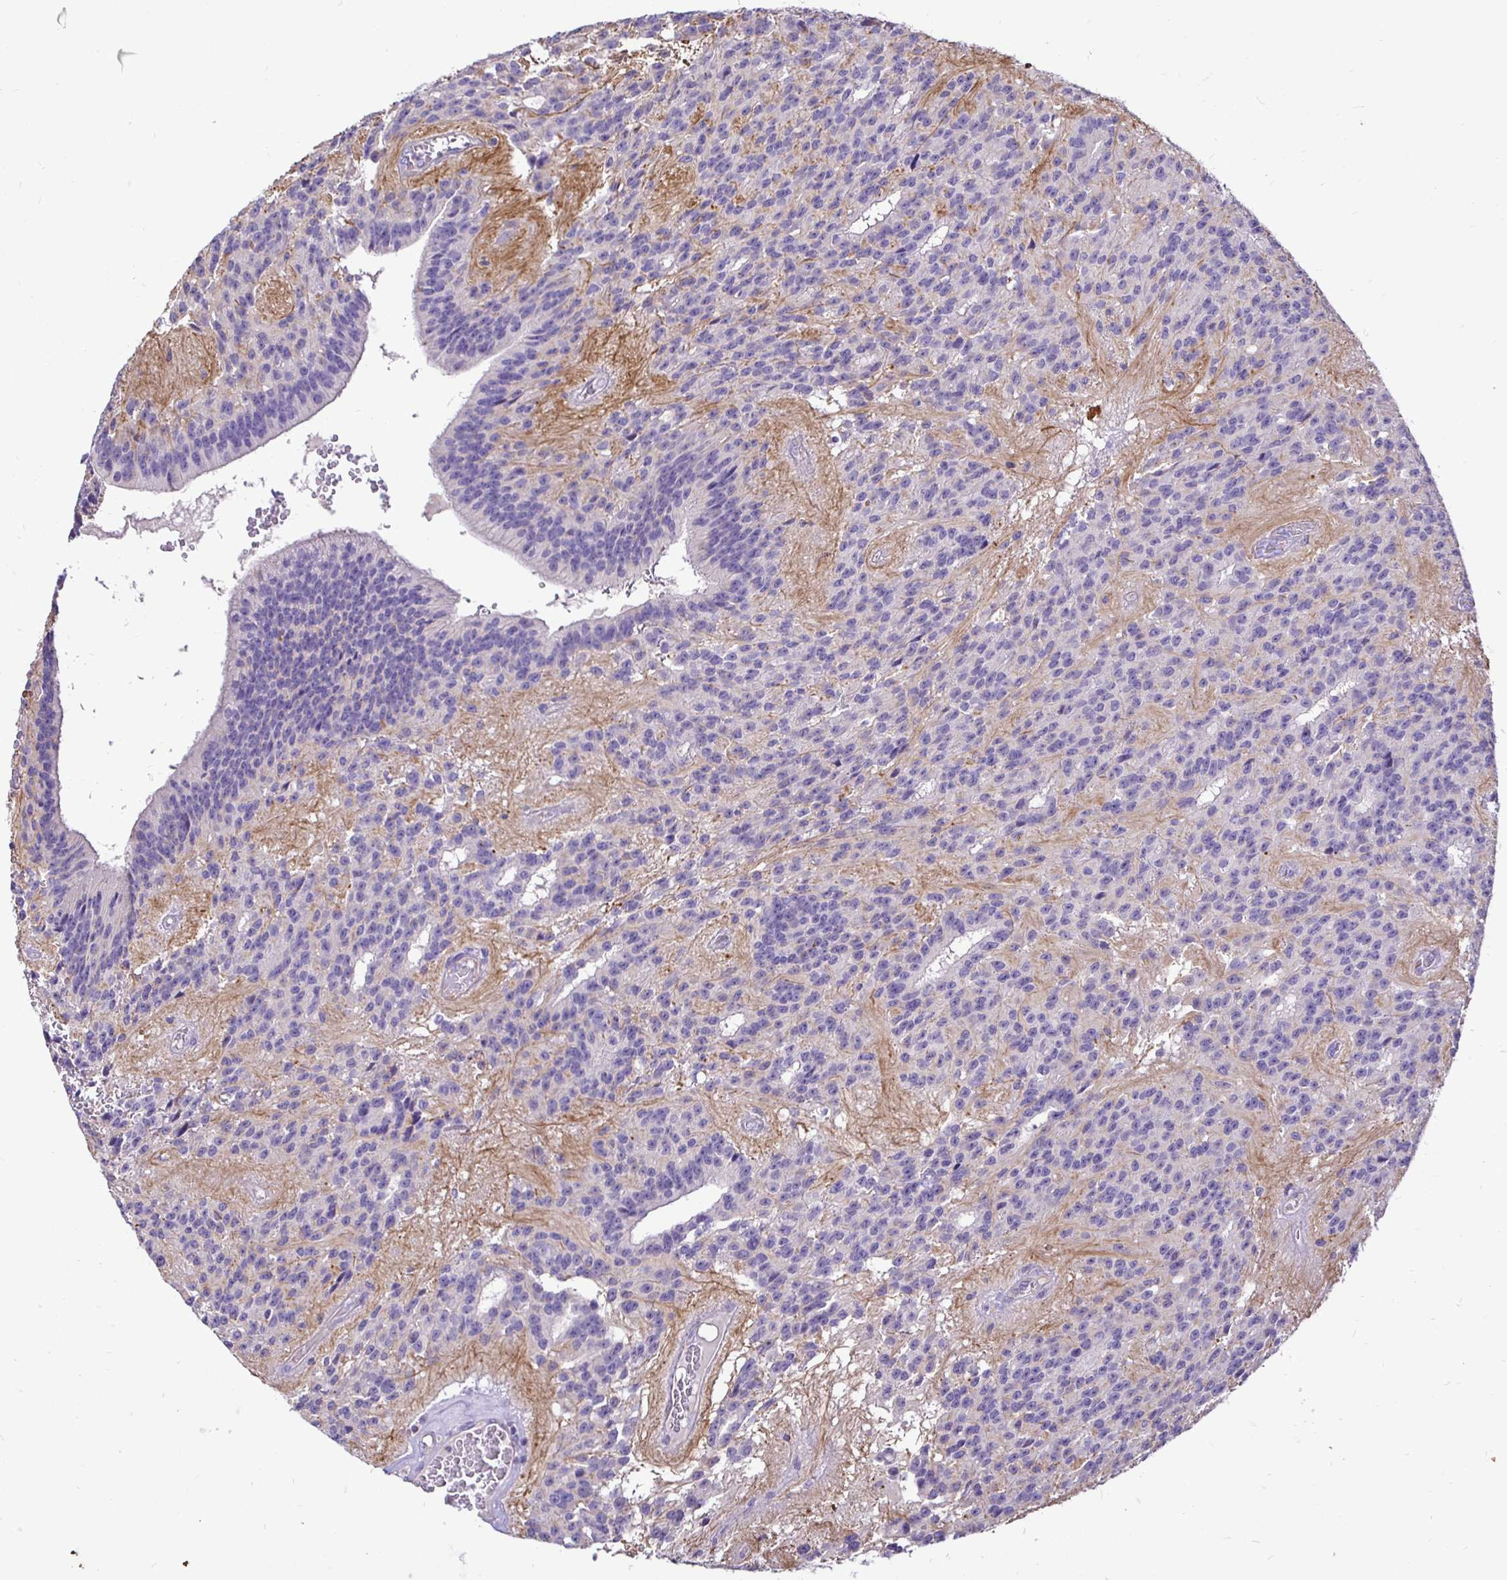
{"staining": {"intensity": "negative", "quantity": "none", "location": "none"}, "tissue": "glioma", "cell_type": "Tumor cells", "image_type": "cancer", "snomed": [{"axis": "morphology", "description": "Glioma, malignant, Low grade"}, {"axis": "topography", "description": "Brain"}], "caption": "Tumor cells show no significant positivity in low-grade glioma (malignant). Nuclei are stained in blue.", "gene": "TAF1D", "patient": {"sex": "male", "age": 31}}